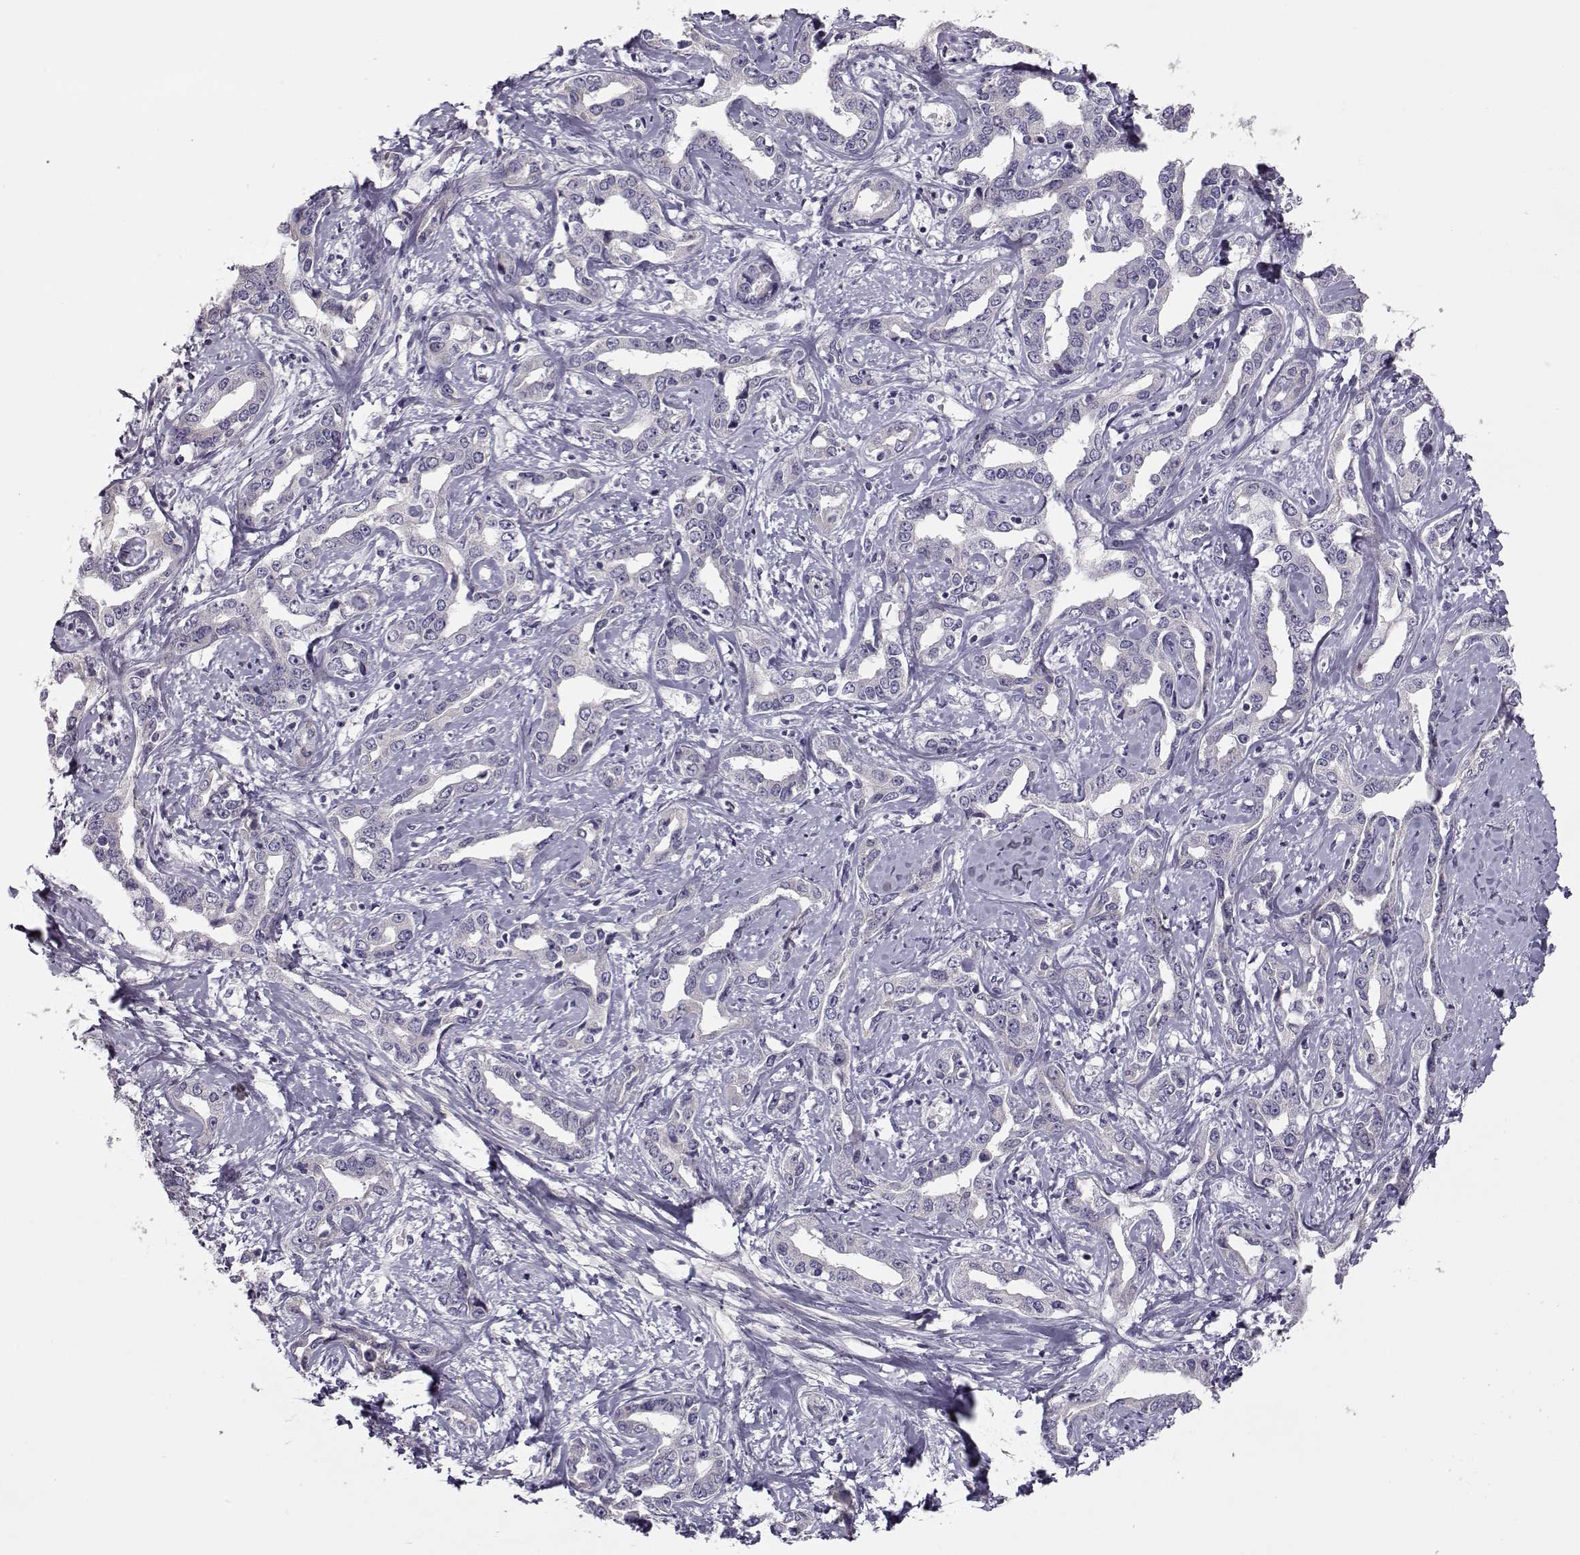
{"staining": {"intensity": "negative", "quantity": "none", "location": "none"}, "tissue": "liver cancer", "cell_type": "Tumor cells", "image_type": "cancer", "snomed": [{"axis": "morphology", "description": "Cholangiocarcinoma"}, {"axis": "topography", "description": "Liver"}], "caption": "Tumor cells are negative for protein expression in human liver cancer (cholangiocarcinoma). (DAB immunohistochemistry (IHC) visualized using brightfield microscopy, high magnification).", "gene": "GRK1", "patient": {"sex": "male", "age": 59}}